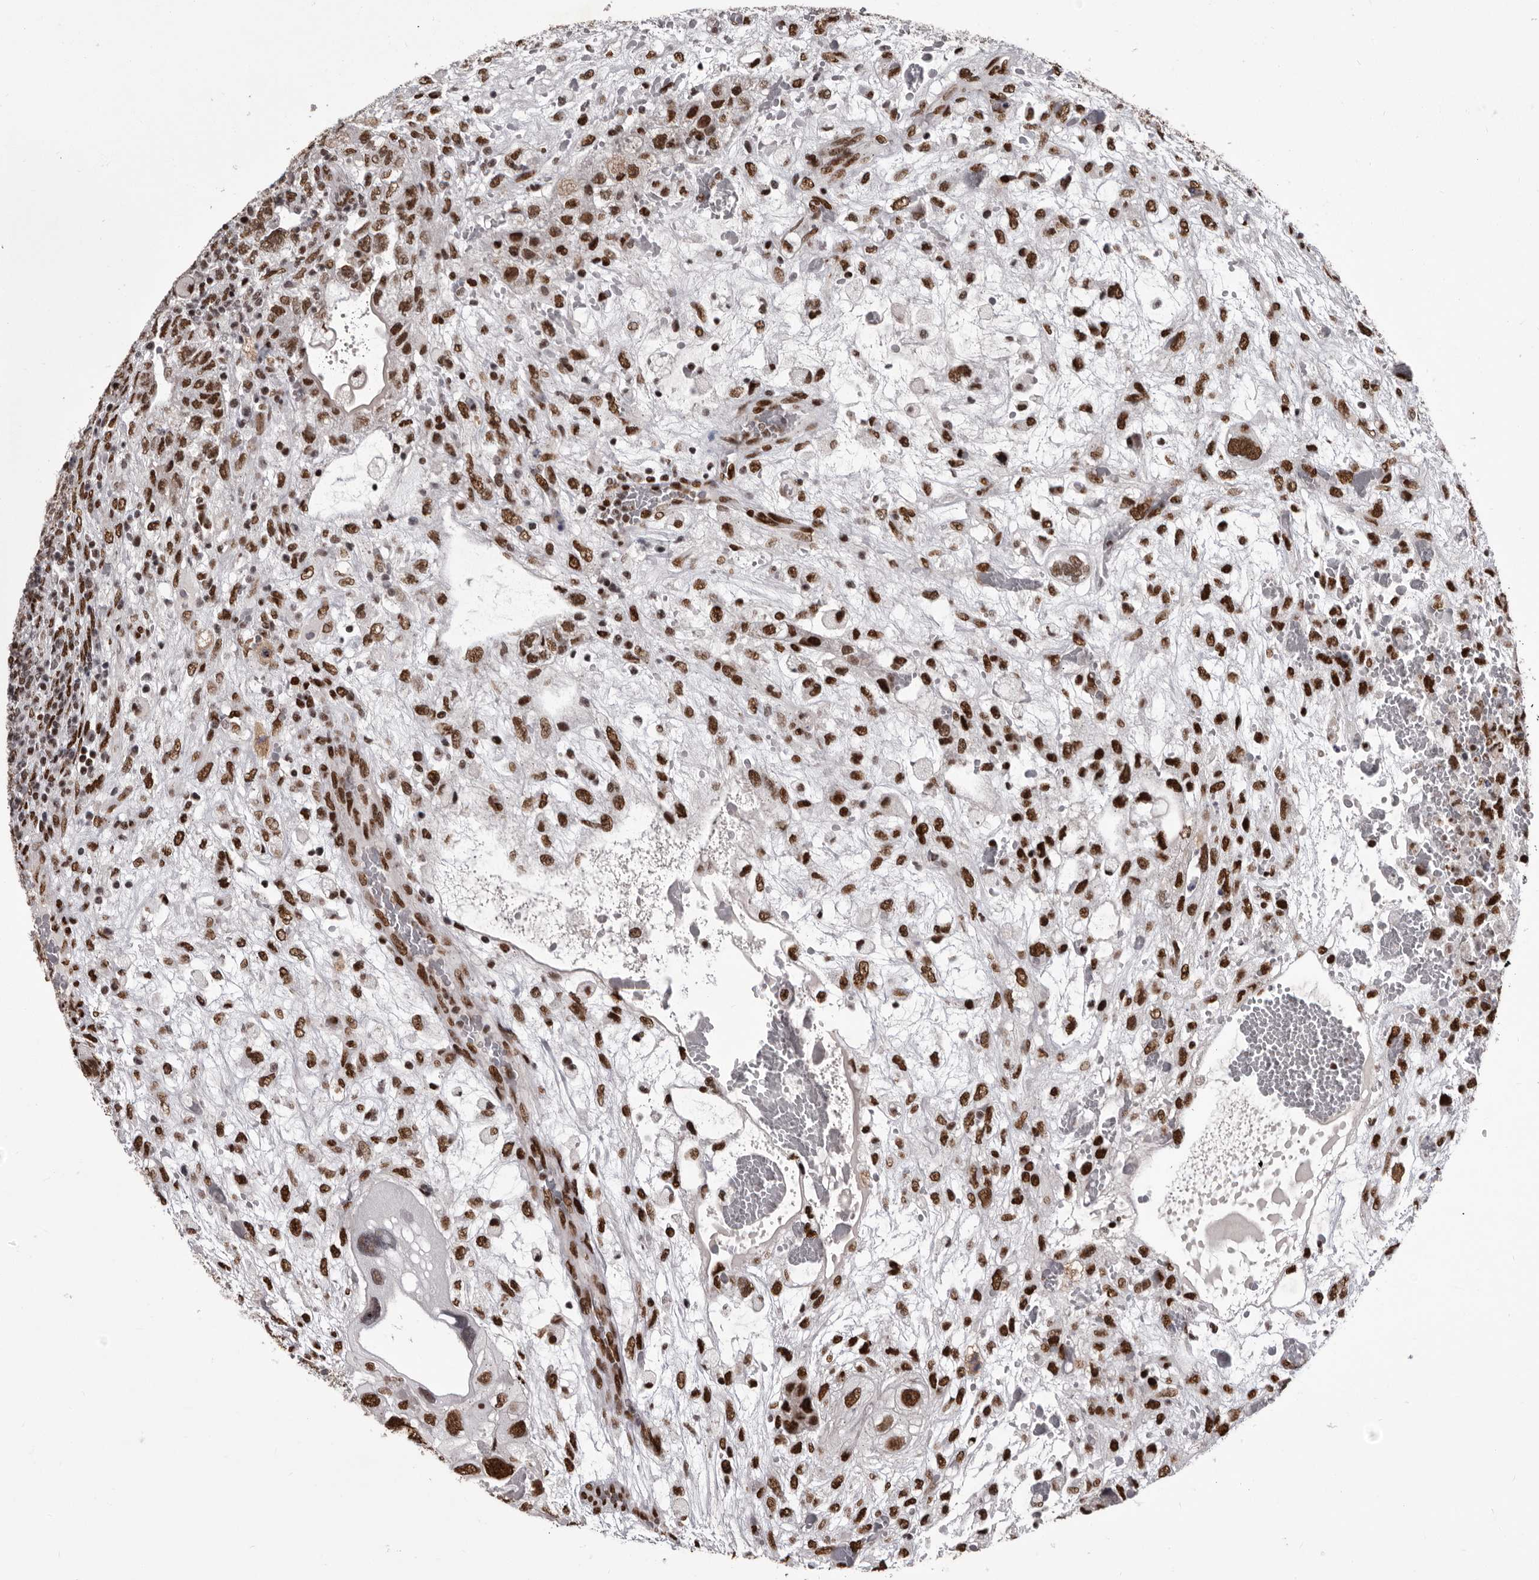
{"staining": {"intensity": "moderate", "quantity": ">75%", "location": "nuclear"}, "tissue": "testis cancer", "cell_type": "Tumor cells", "image_type": "cancer", "snomed": [{"axis": "morphology", "description": "Carcinoma, Embryonal, NOS"}, {"axis": "topography", "description": "Testis"}], "caption": "Immunohistochemical staining of human testis cancer demonstrates medium levels of moderate nuclear protein expression in approximately >75% of tumor cells.", "gene": "NUMA1", "patient": {"sex": "male", "age": 36}}